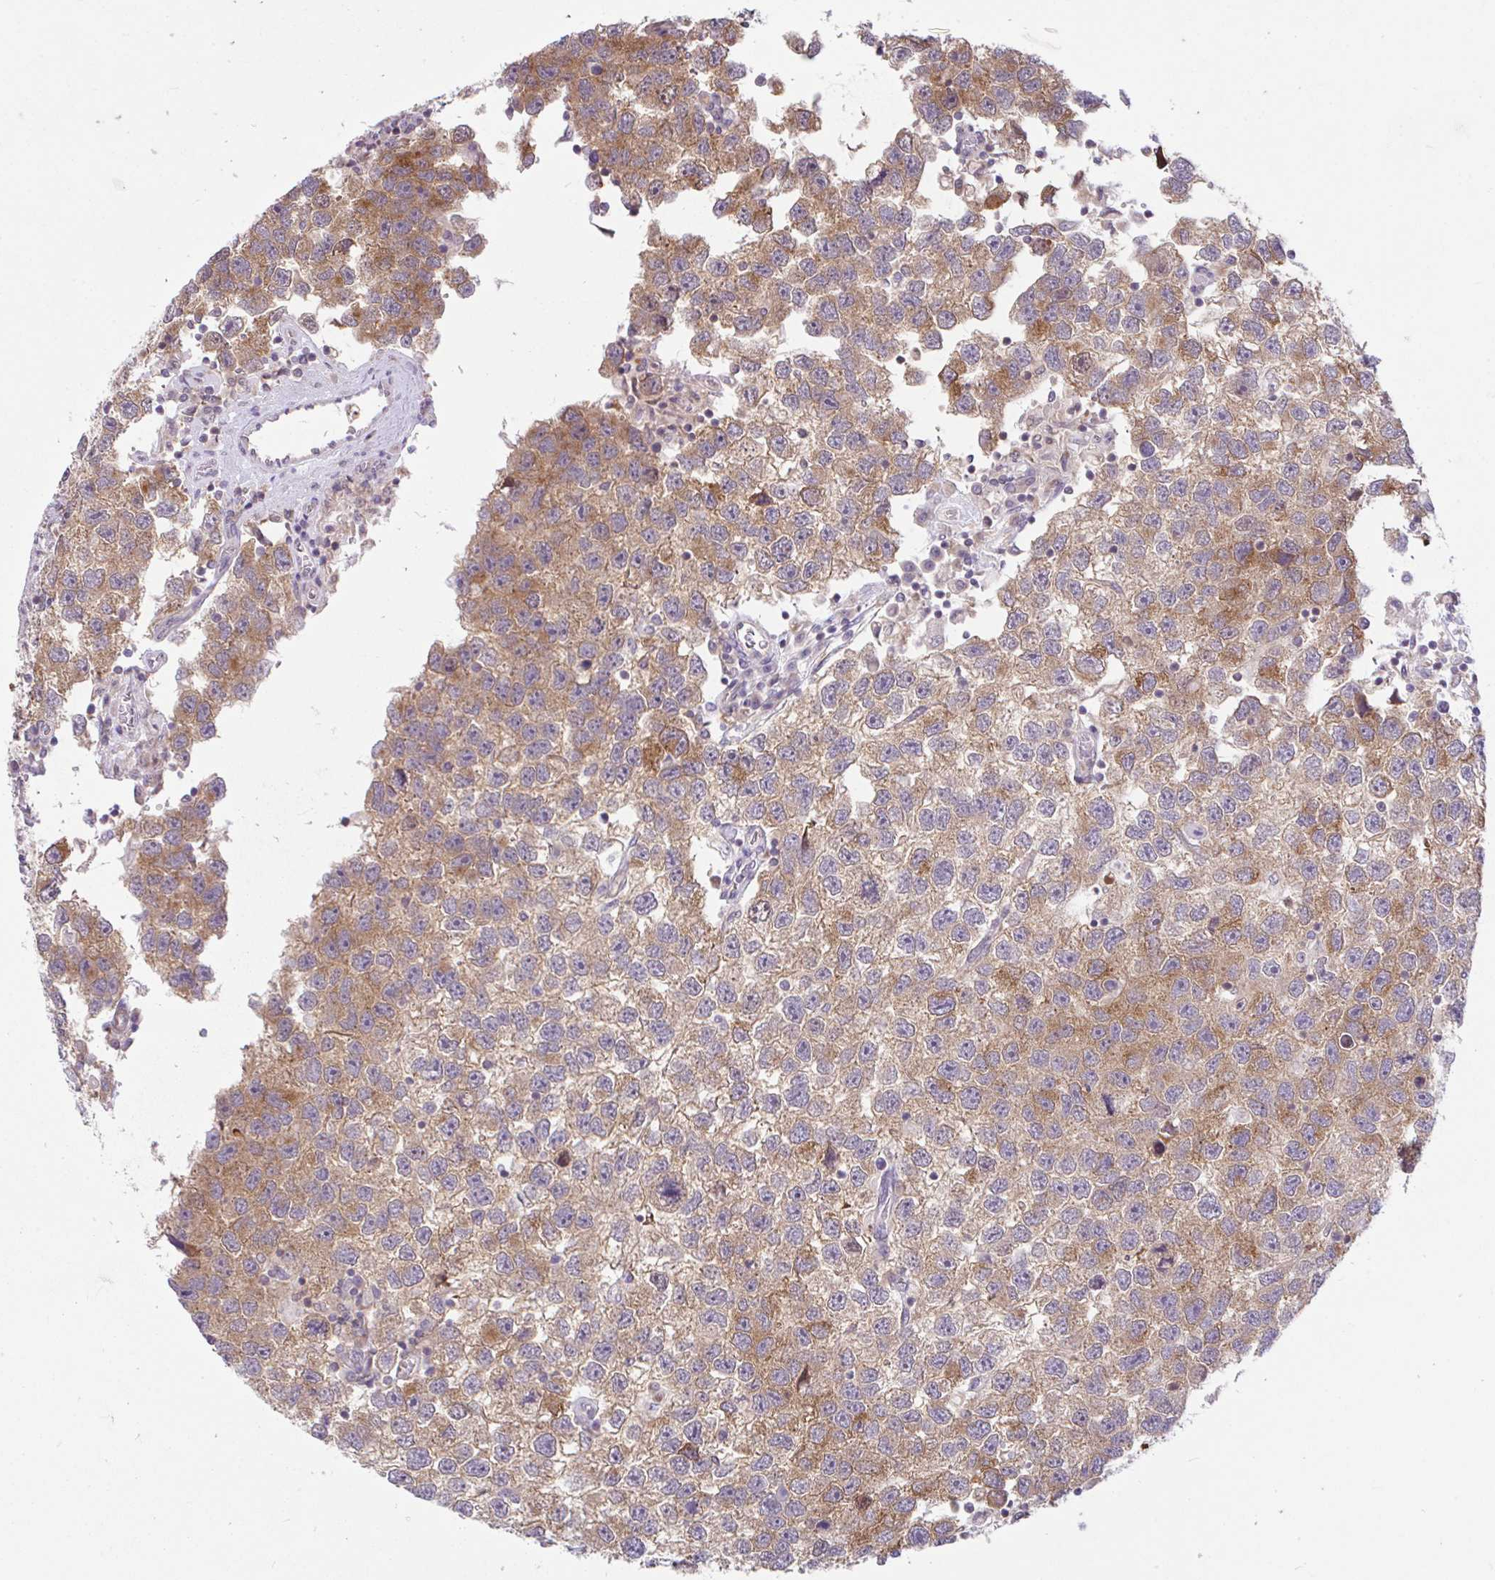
{"staining": {"intensity": "moderate", "quantity": ">75%", "location": "cytoplasmic/membranous"}, "tissue": "testis cancer", "cell_type": "Tumor cells", "image_type": "cancer", "snomed": [{"axis": "morphology", "description": "Seminoma, NOS"}, {"axis": "topography", "description": "Testis"}], "caption": "DAB (3,3'-diaminobenzidine) immunohistochemical staining of seminoma (testis) displays moderate cytoplasmic/membranous protein staining in approximately >75% of tumor cells. (DAB (3,3'-diaminobenzidine) = brown stain, brightfield microscopy at high magnification).", "gene": "RALBP1", "patient": {"sex": "male", "age": 26}}